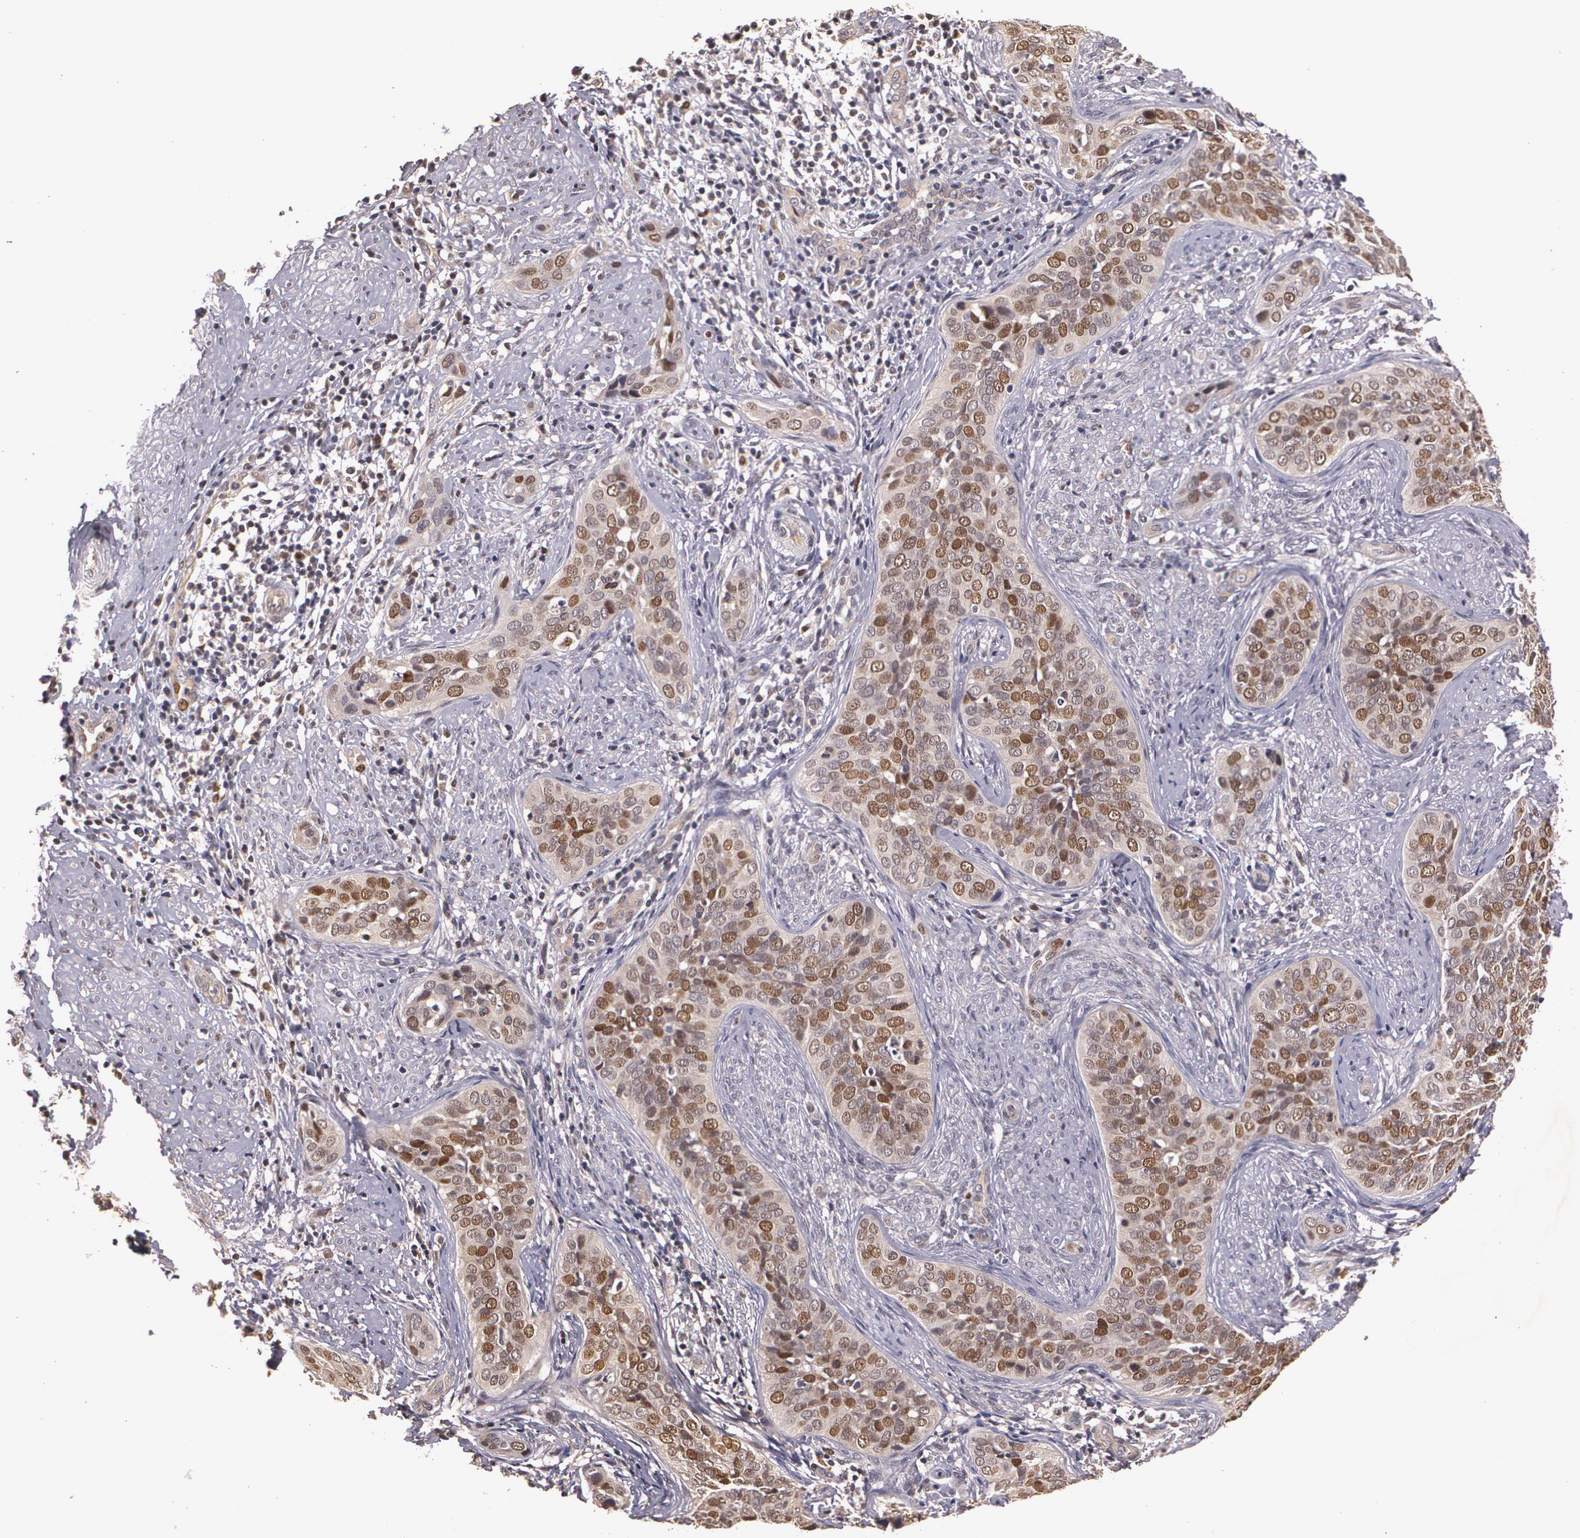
{"staining": {"intensity": "strong", "quantity": "25%-75%", "location": "cytoplasmic/membranous,nuclear"}, "tissue": "cervical cancer", "cell_type": "Tumor cells", "image_type": "cancer", "snomed": [{"axis": "morphology", "description": "Squamous cell carcinoma, NOS"}, {"axis": "topography", "description": "Cervix"}], "caption": "The histopathology image demonstrates staining of cervical squamous cell carcinoma, revealing strong cytoplasmic/membranous and nuclear protein expression (brown color) within tumor cells.", "gene": "BRCA1", "patient": {"sex": "female", "age": 31}}